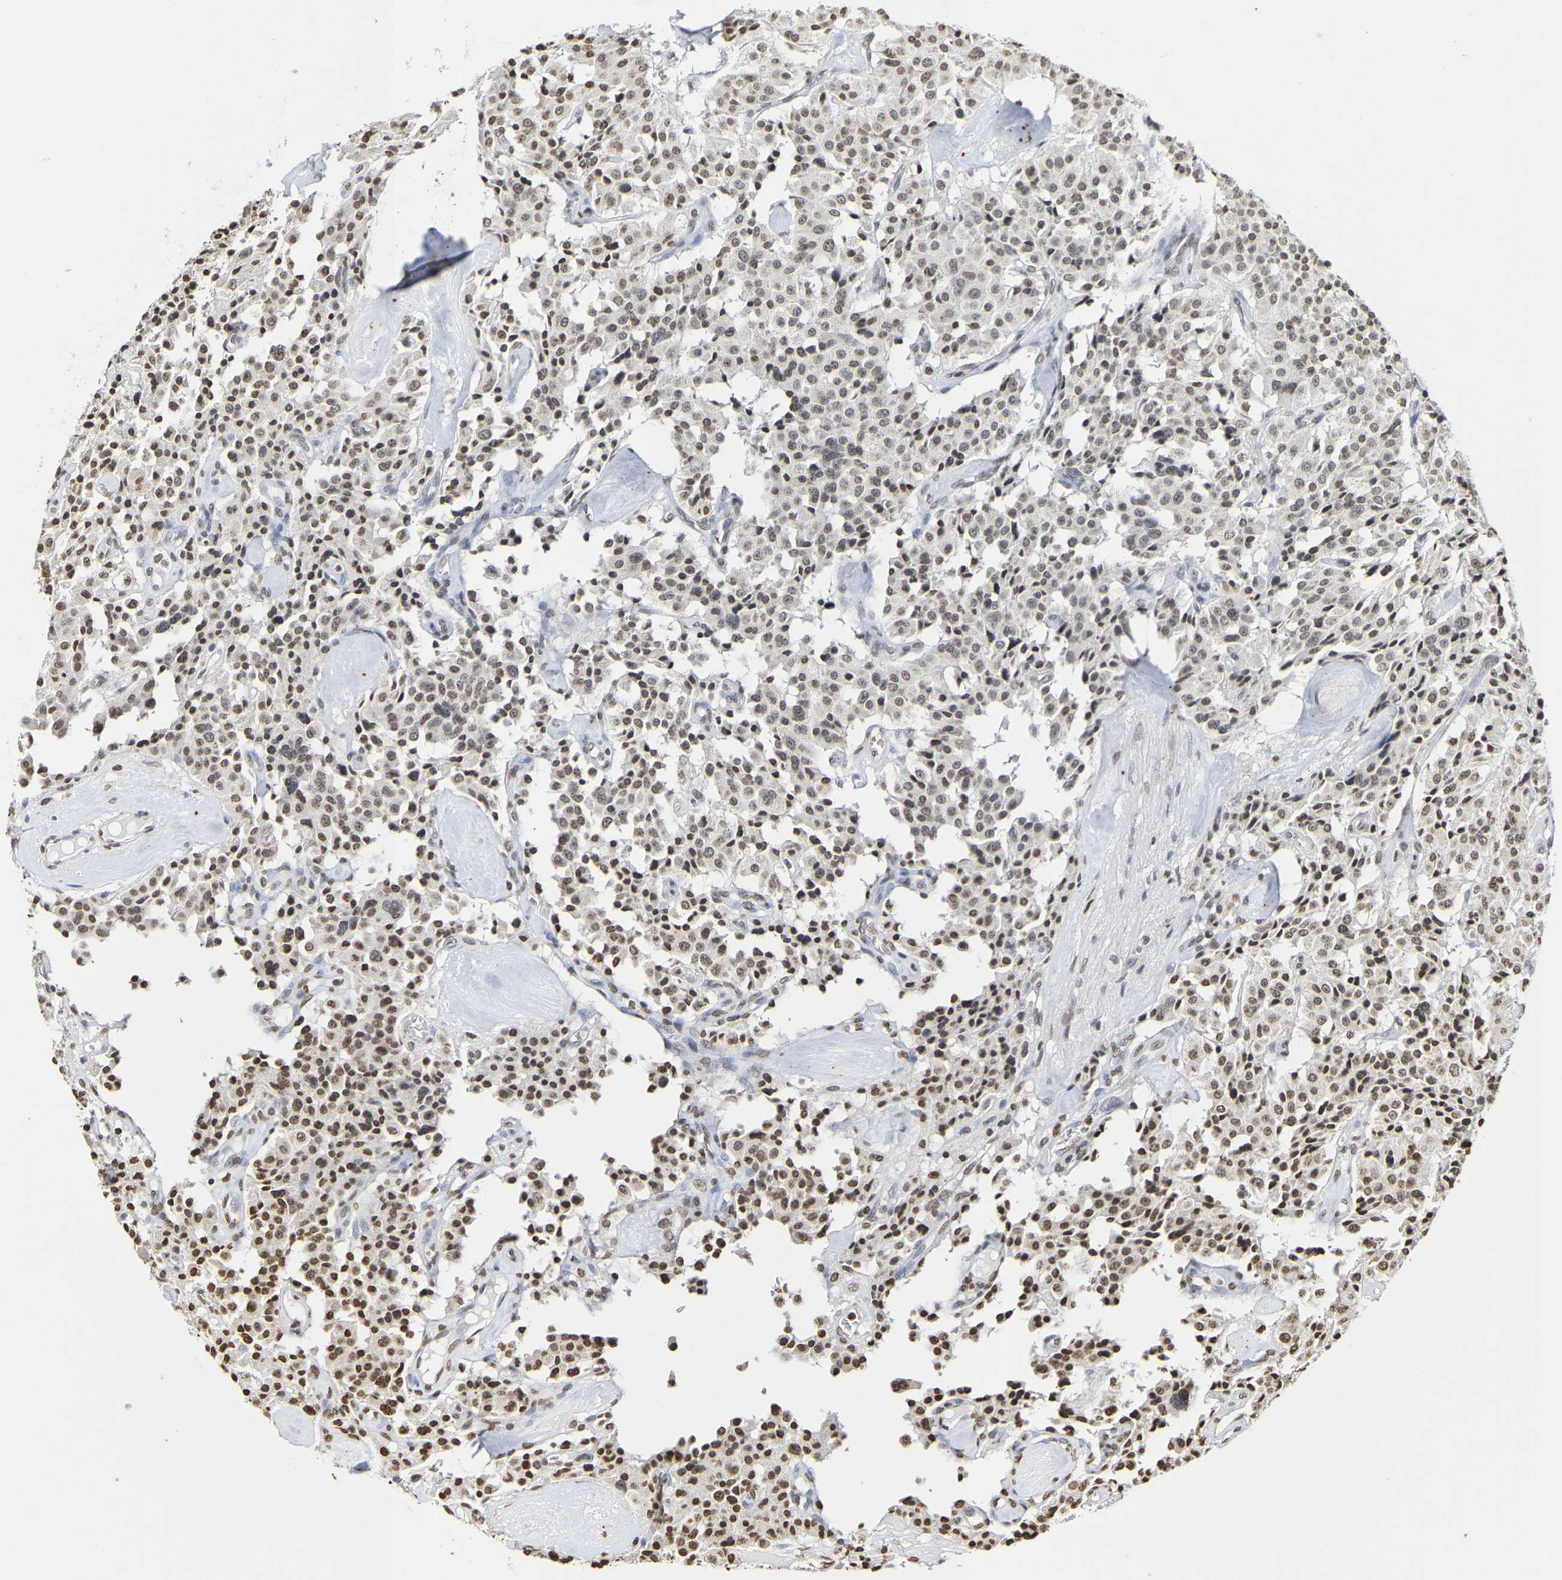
{"staining": {"intensity": "moderate", "quantity": "25%-75%", "location": "nuclear"}, "tissue": "carcinoid", "cell_type": "Tumor cells", "image_type": "cancer", "snomed": [{"axis": "morphology", "description": "Carcinoid, malignant, NOS"}, {"axis": "topography", "description": "Lung"}], "caption": "Immunohistochemical staining of carcinoid (malignant) demonstrates moderate nuclear protein expression in approximately 25%-75% of tumor cells.", "gene": "ATF4", "patient": {"sex": "male", "age": 30}}